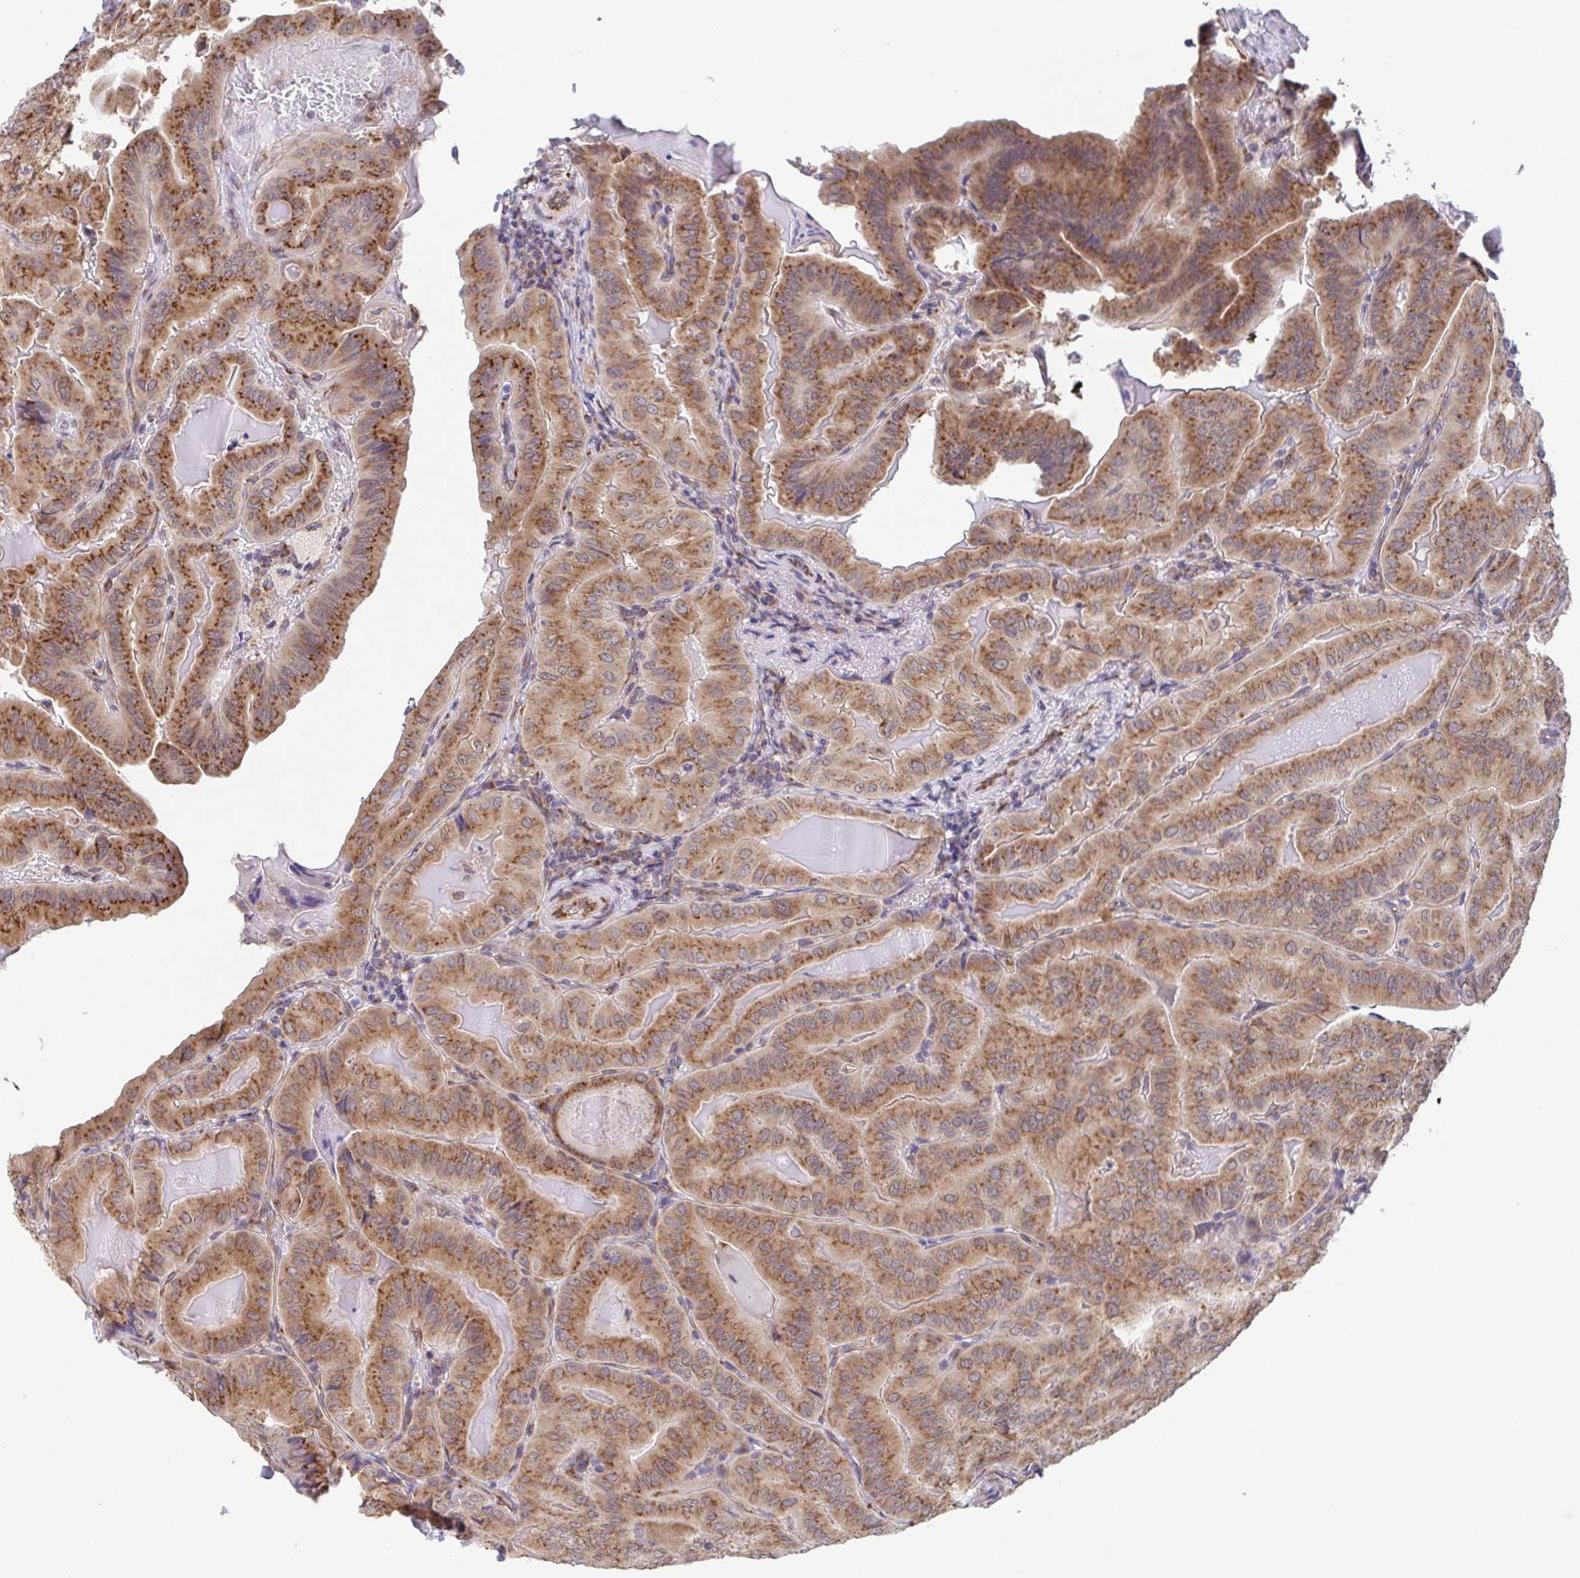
{"staining": {"intensity": "moderate", "quantity": ">75%", "location": "cytoplasmic/membranous"}, "tissue": "thyroid cancer", "cell_type": "Tumor cells", "image_type": "cancer", "snomed": [{"axis": "morphology", "description": "Papillary adenocarcinoma, NOS"}, {"axis": "topography", "description": "Thyroid gland"}], "caption": "A high-resolution image shows IHC staining of thyroid papillary adenocarcinoma, which exhibits moderate cytoplasmic/membranous expression in approximately >75% of tumor cells. The staining was performed using DAB, with brown indicating positive protein expression. Nuclei are stained blue with hematoxylin.", "gene": "ATP5MJ", "patient": {"sex": "female", "age": 68}}